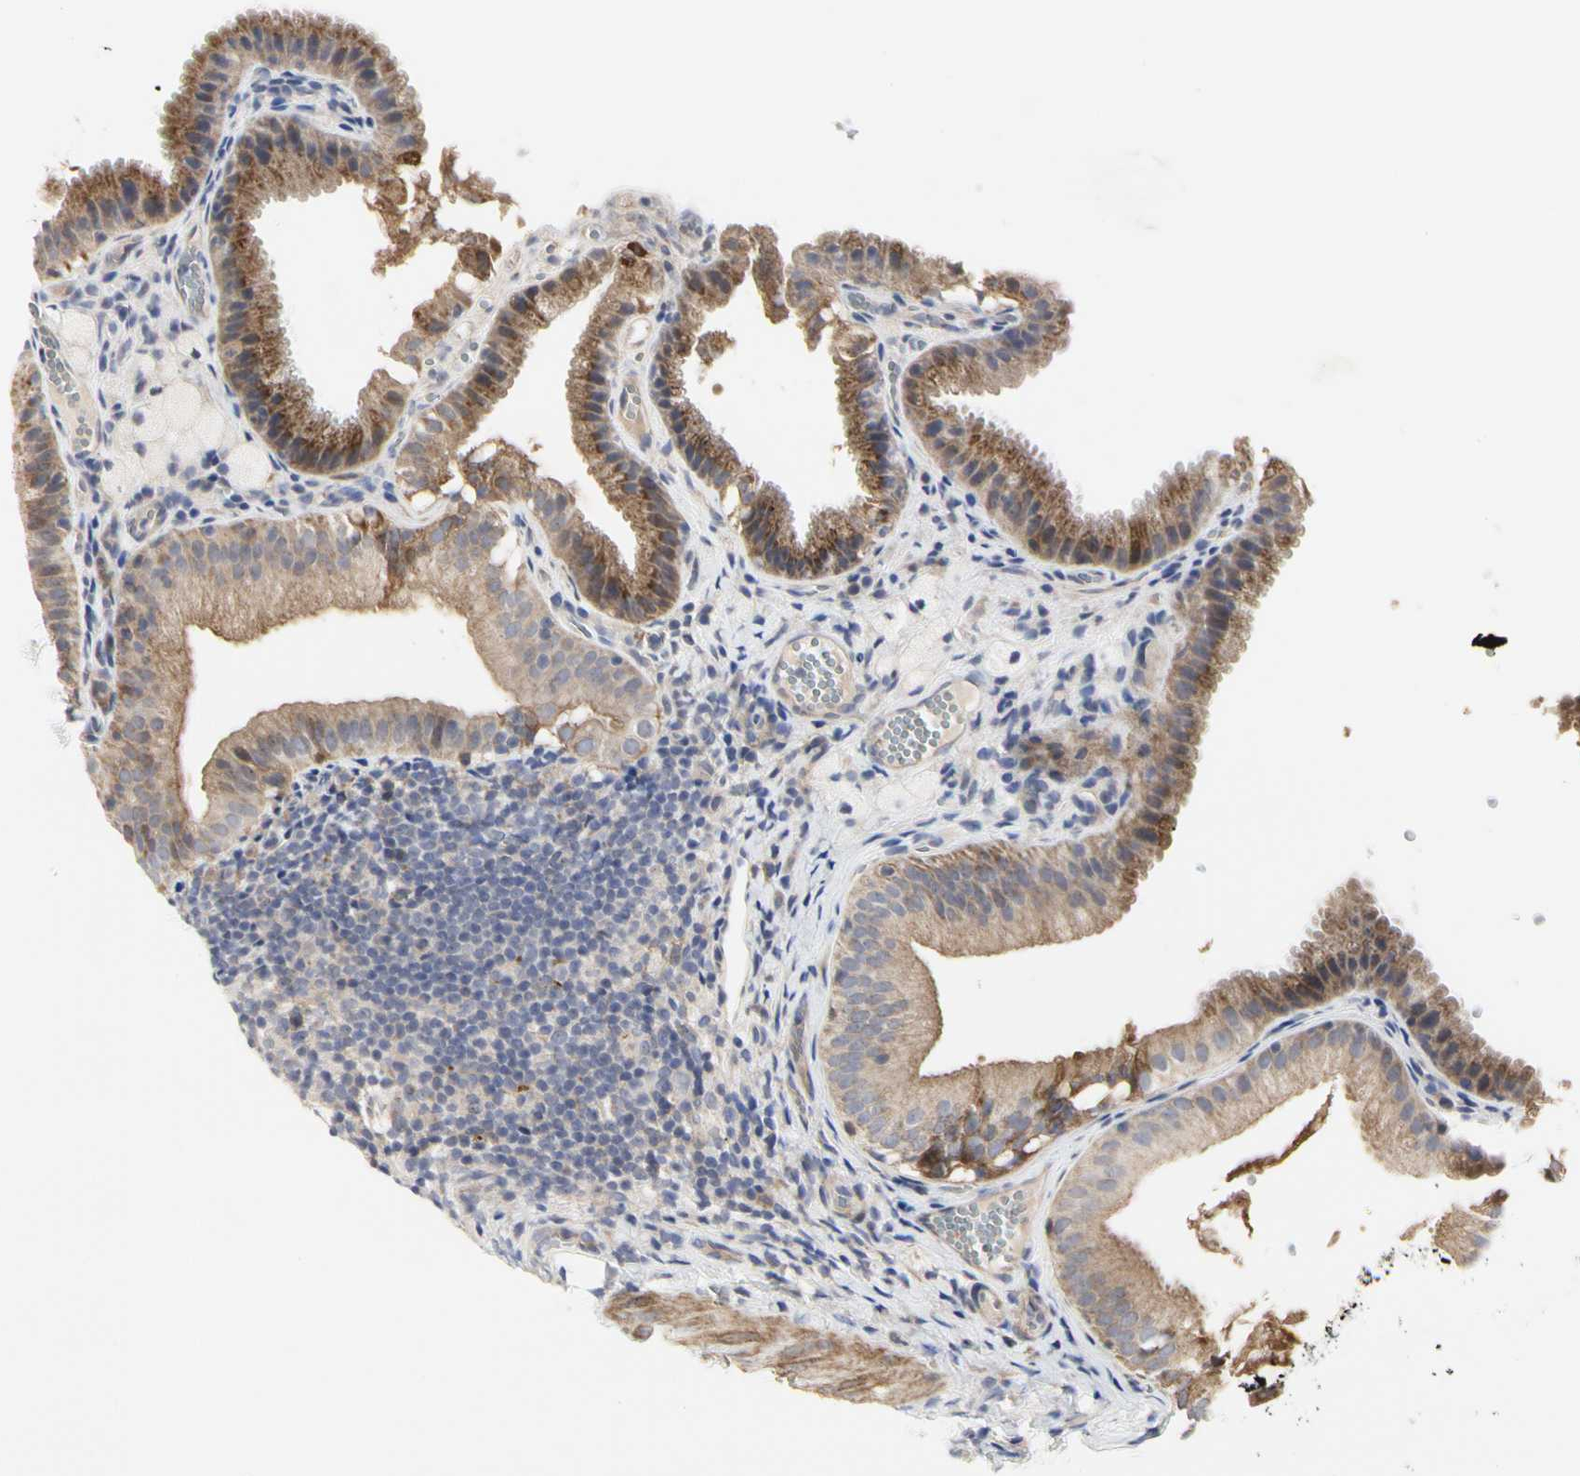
{"staining": {"intensity": "moderate", "quantity": ">75%", "location": "cytoplasmic/membranous"}, "tissue": "gallbladder", "cell_type": "Glandular cells", "image_type": "normal", "snomed": [{"axis": "morphology", "description": "Normal tissue, NOS"}, {"axis": "topography", "description": "Gallbladder"}], "caption": "This is a micrograph of immunohistochemistry staining of normal gallbladder, which shows moderate staining in the cytoplasmic/membranous of glandular cells.", "gene": "SHANK2", "patient": {"sex": "female", "age": 24}}